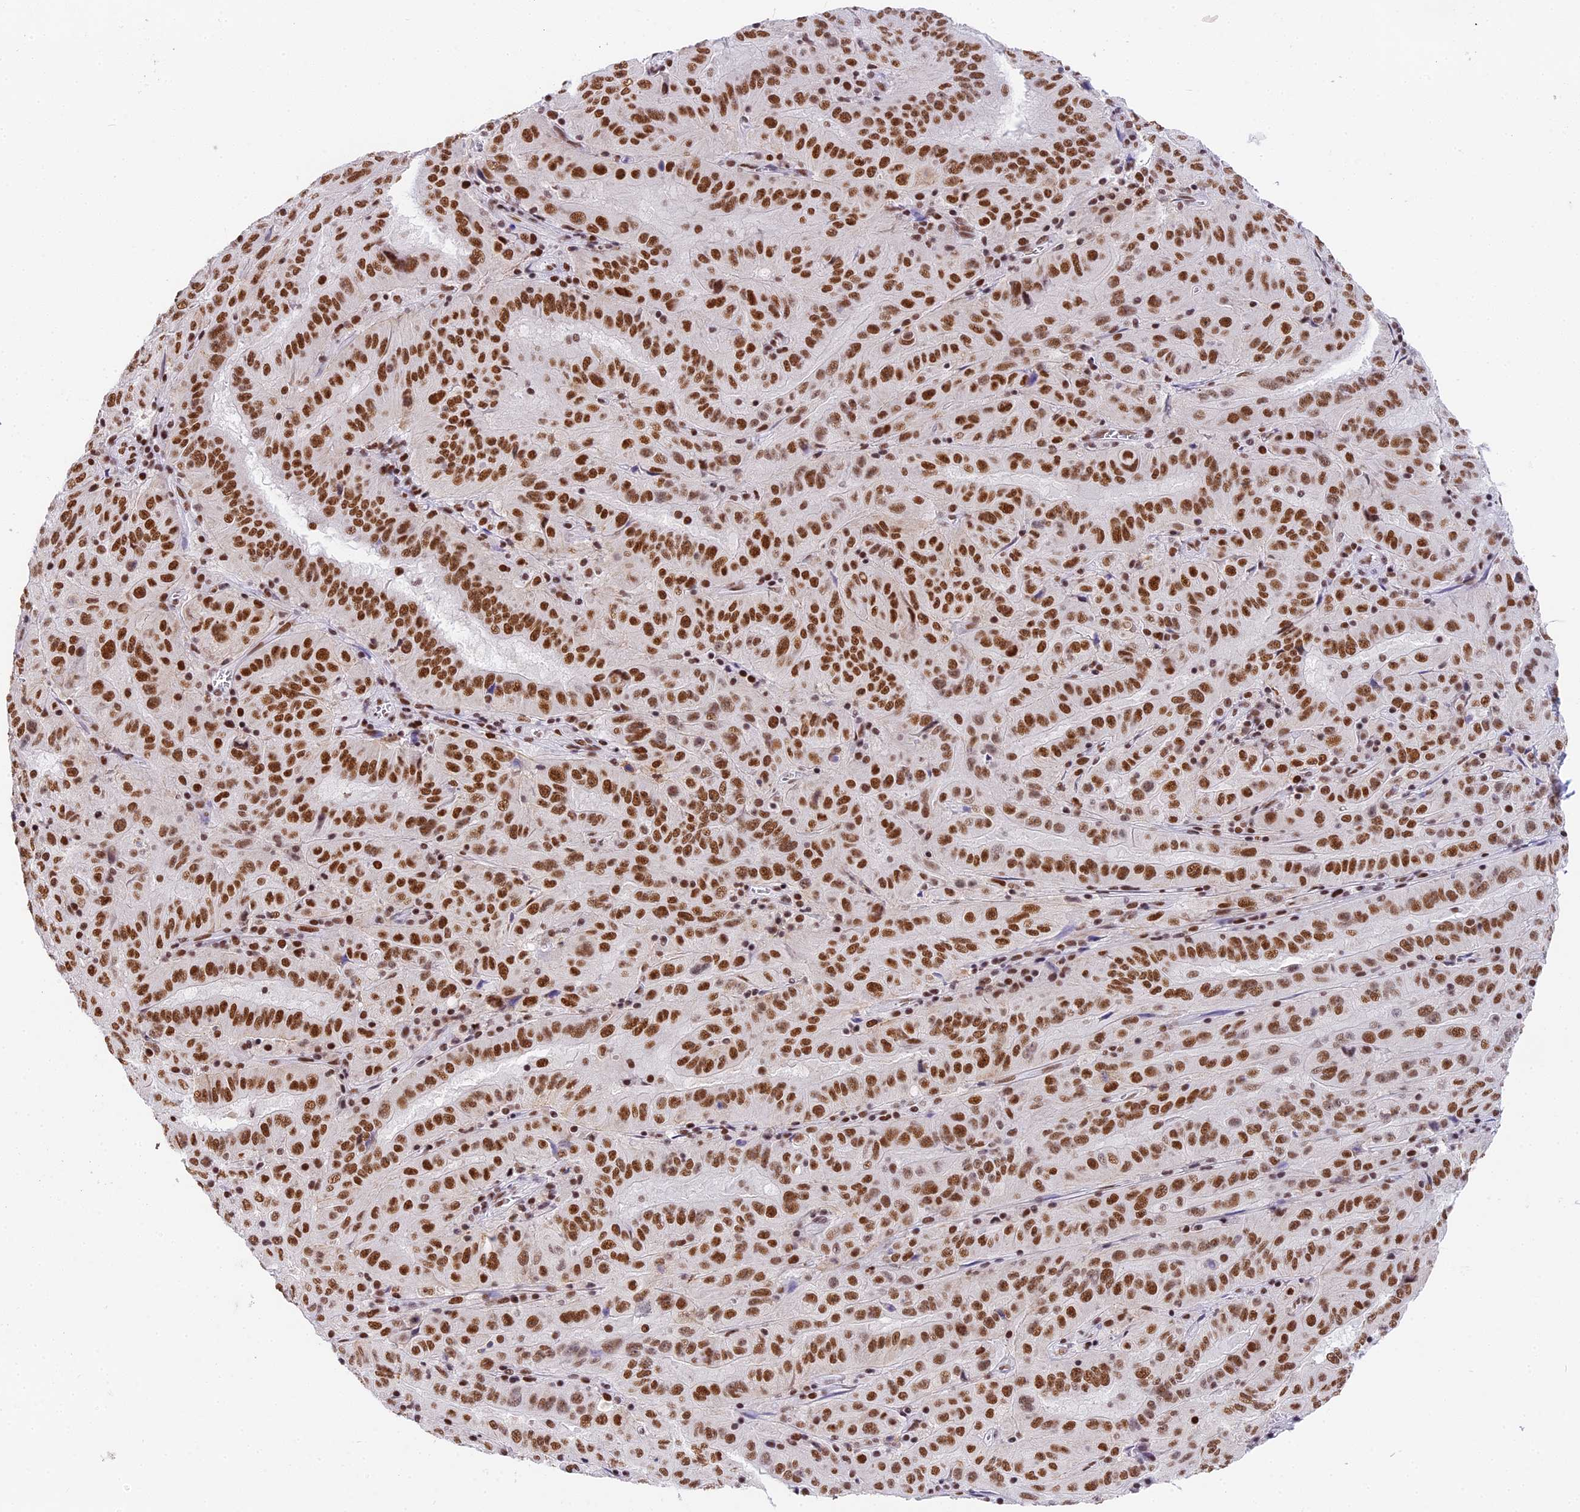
{"staining": {"intensity": "strong", "quantity": ">75%", "location": "nuclear"}, "tissue": "pancreatic cancer", "cell_type": "Tumor cells", "image_type": "cancer", "snomed": [{"axis": "morphology", "description": "Adenocarcinoma, NOS"}, {"axis": "topography", "description": "Pancreas"}], "caption": "This histopathology image demonstrates immunohistochemistry staining of human pancreatic cancer, with high strong nuclear expression in about >75% of tumor cells.", "gene": "SBNO1", "patient": {"sex": "male", "age": 63}}